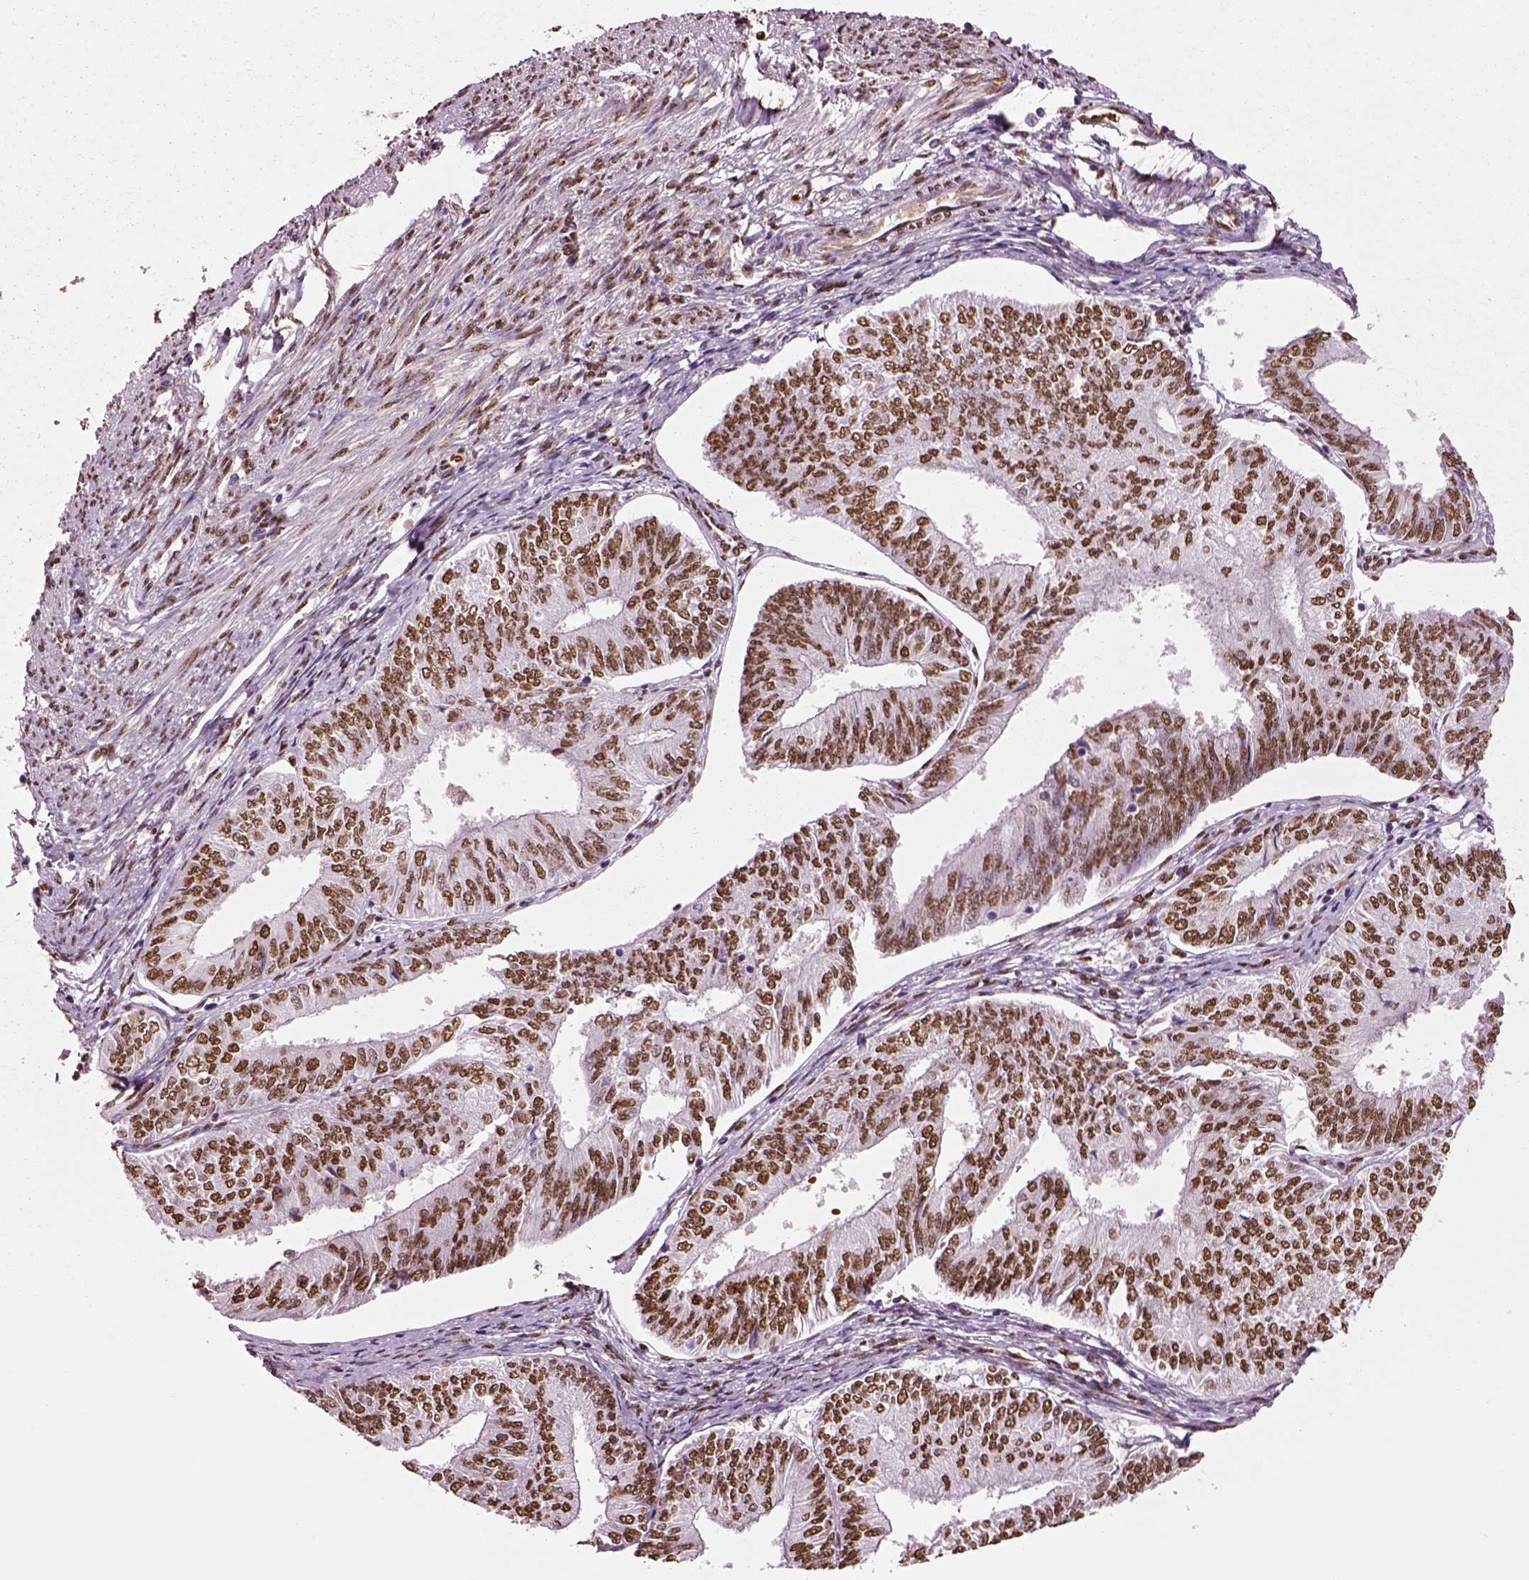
{"staining": {"intensity": "moderate", "quantity": ">75%", "location": "nuclear"}, "tissue": "endometrial cancer", "cell_type": "Tumor cells", "image_type": "cancer", "snomed": [{"axis": "morphology", "description": "Adenocarcinoma, NOS"}, {"axis": "topography", "description": "Endometrium"}], "caption": "Human endometrial cancer stained with a protein marker exhibits moderate staining in tumor cells.", "gene": "DDX3X", "patient": {"sex": "female", "age": 58}}